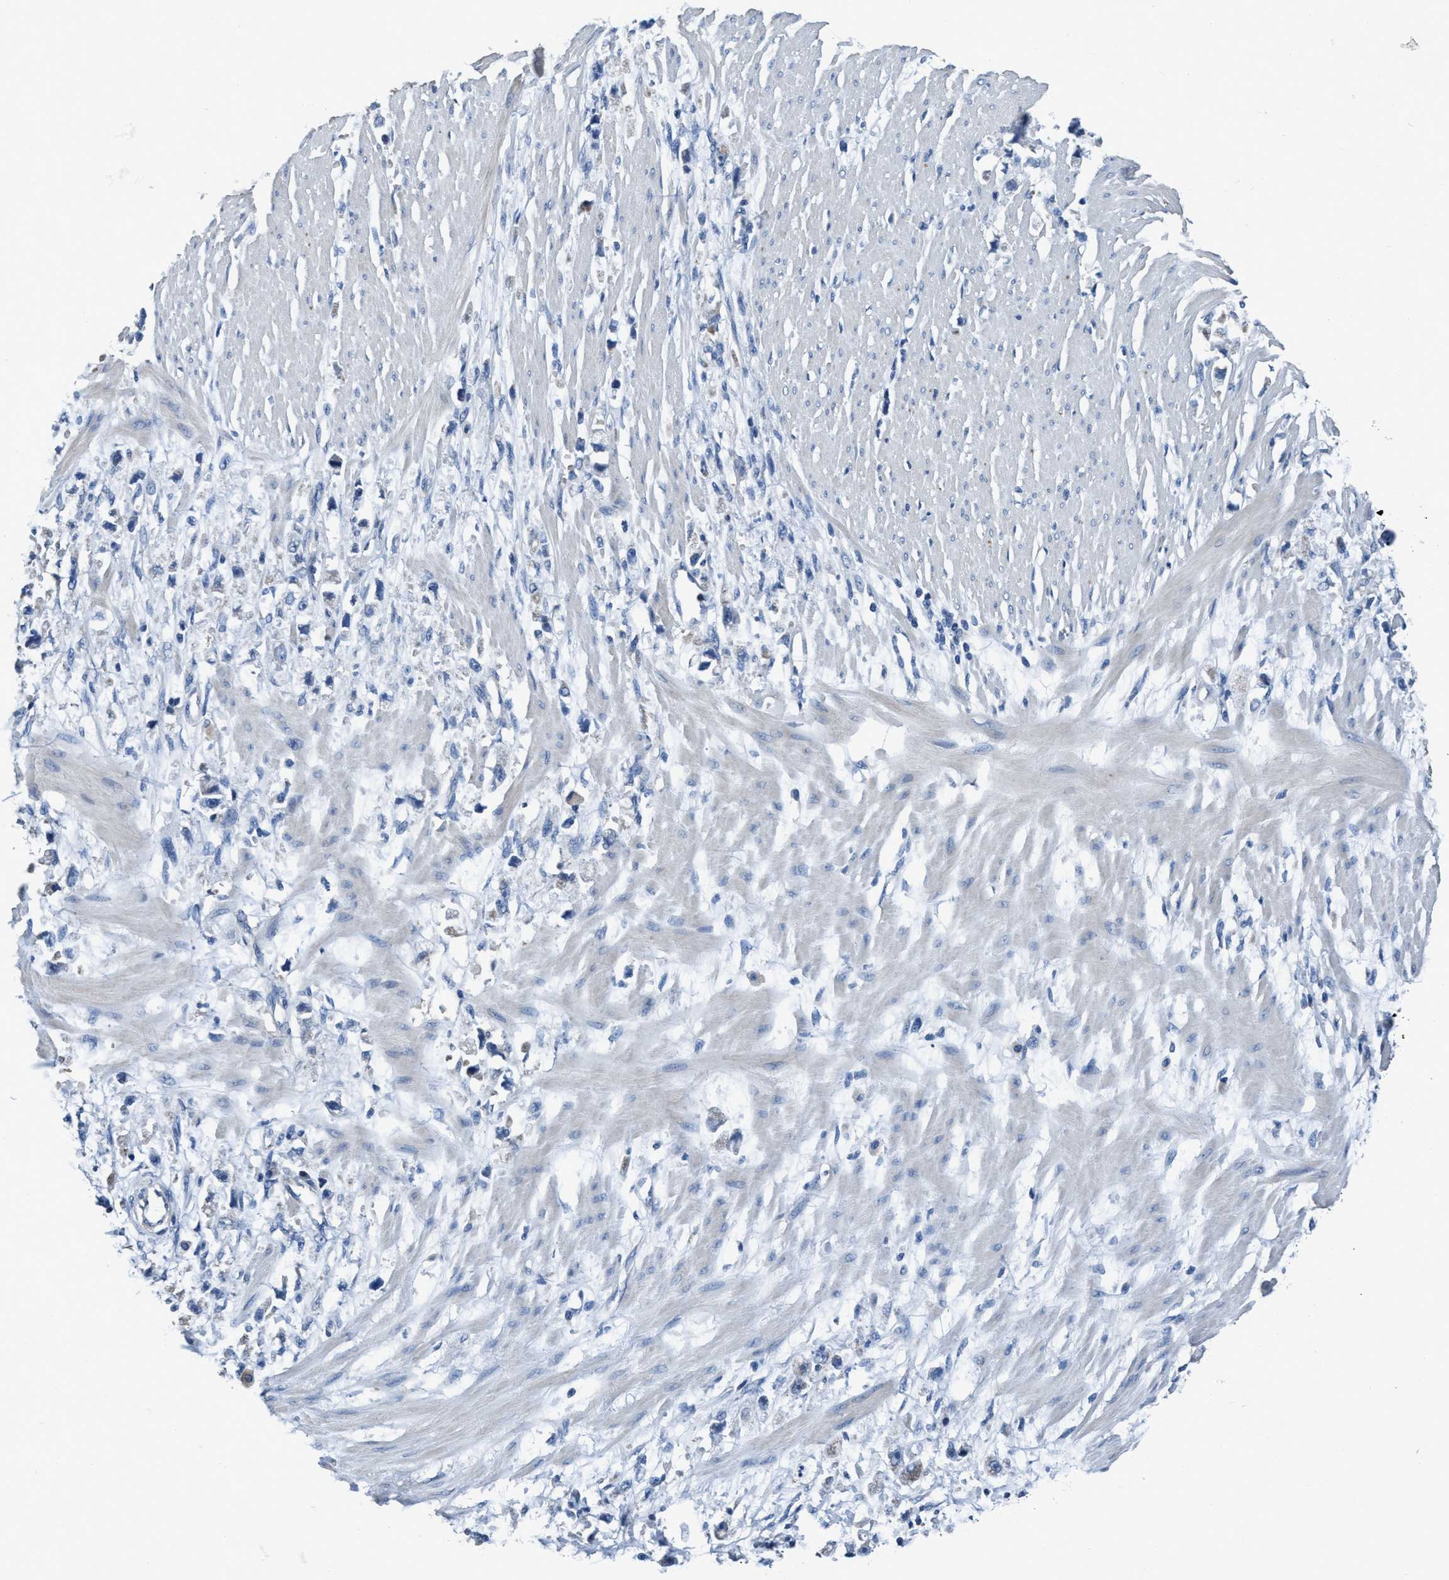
{"staining": {"intensity": "negative", "quantity": "none", "location": "none"}, "tissue": "stomach cancer", "cell_type": "Tumor cells", "image_type": "cancer", "snomed": [{"axis": "morphology", "description": "Adenocarcinoma, NOS"}, {"axis": "topography", "description": "Stomach"}], "caption": "There is no significant staining in tumor cells of stomach cancer (adenocarcinoma). (DAB (3,3'-diaminobenzidine) immunohistochemistry (IHC) with hematoxylin counter stain).", "gene": "ANKFN1", "patient": {"sex": "female", "age": 59}}